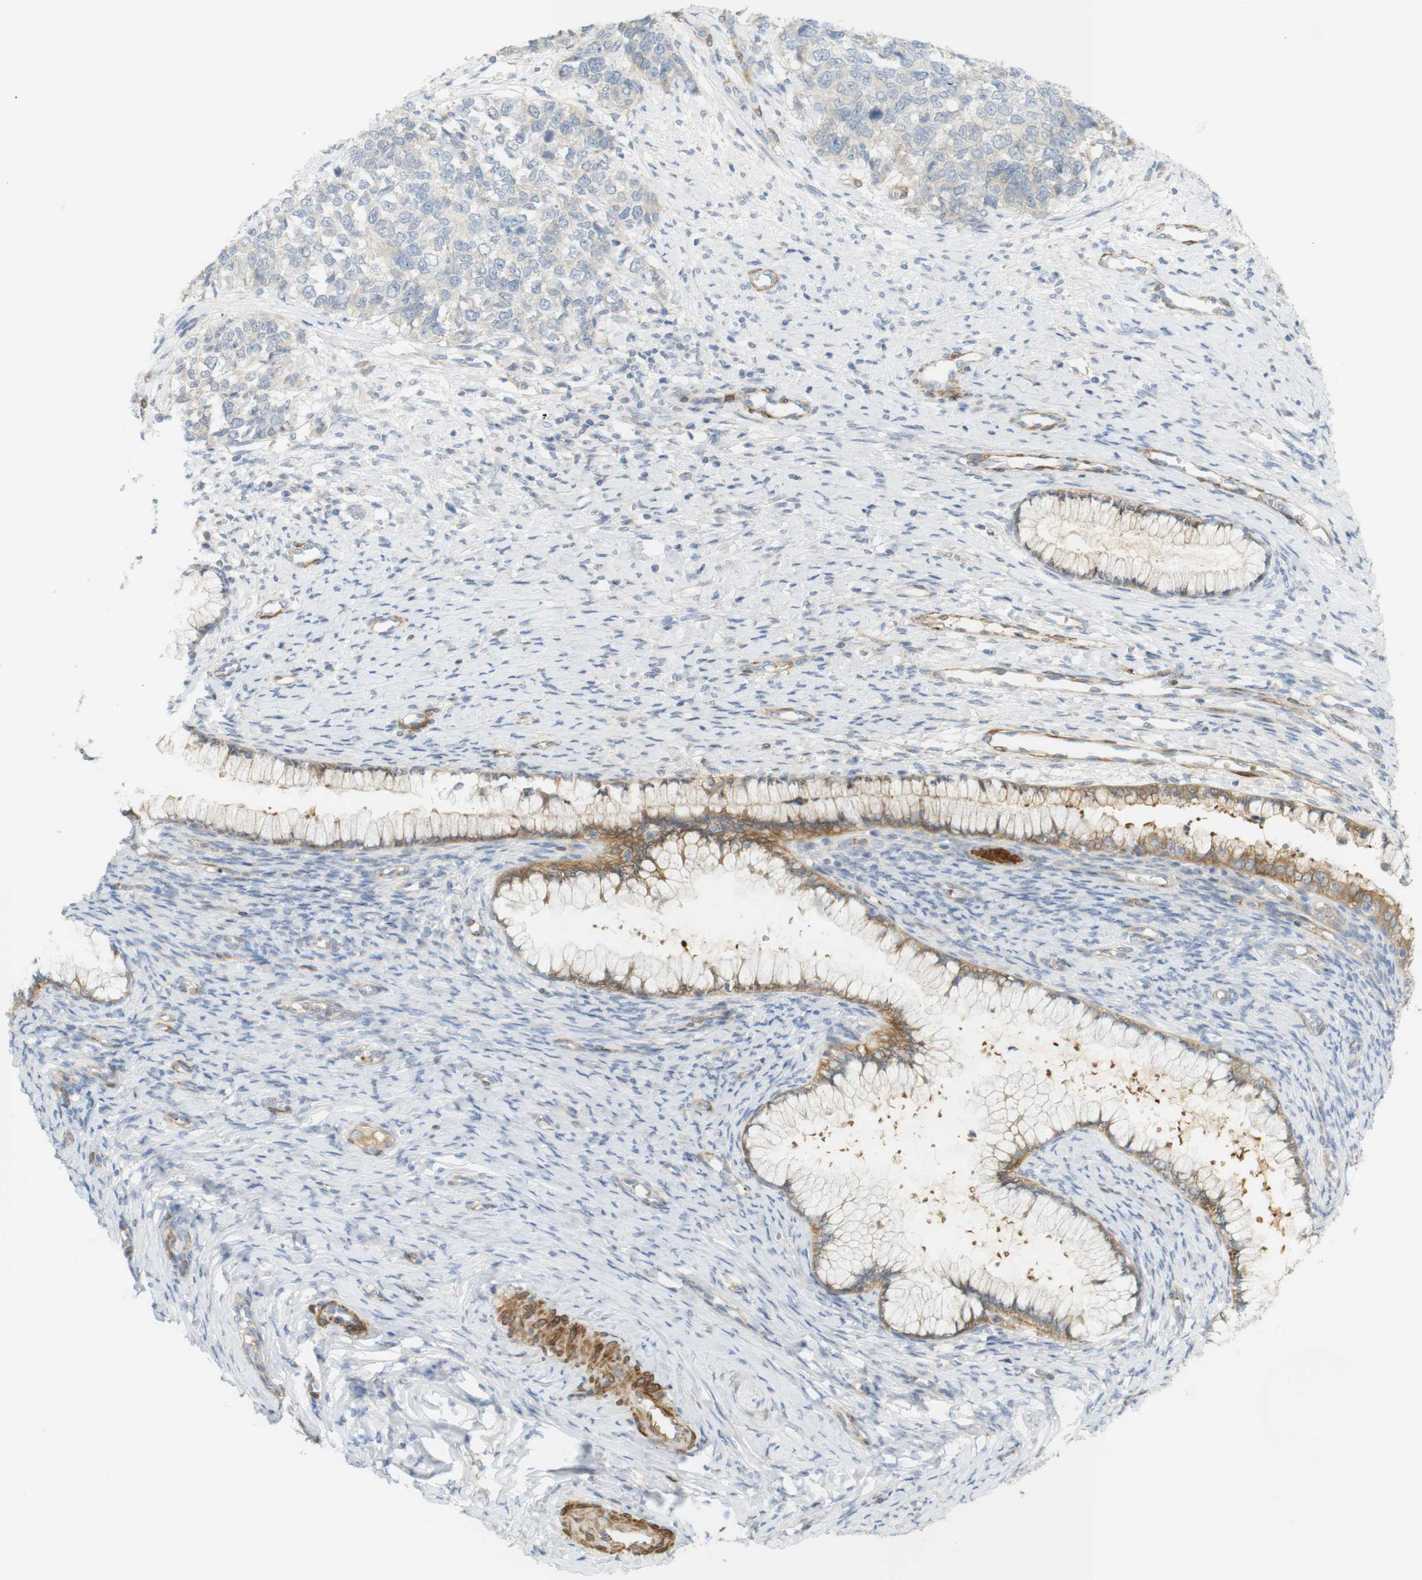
{"staining": {"intensity": "negative", "quantity": "none", "location": "none"}, "tissue": "cervical cancer", "cell_type": "Tumor cells", "image_type": "cancer", "snomed": [{"axis": "morphology", "description": "Squamous cell carcinoma, NOS"}, {"axis": "topography", "description": "Cervix"}], "caption": "This is an IHC histopathology image of cervical cancer (squamous cell carcinoma). There is no positivity in tumor cells.", "gene": "PDE3A", "patient": {"sex": "female", "age": 63}}